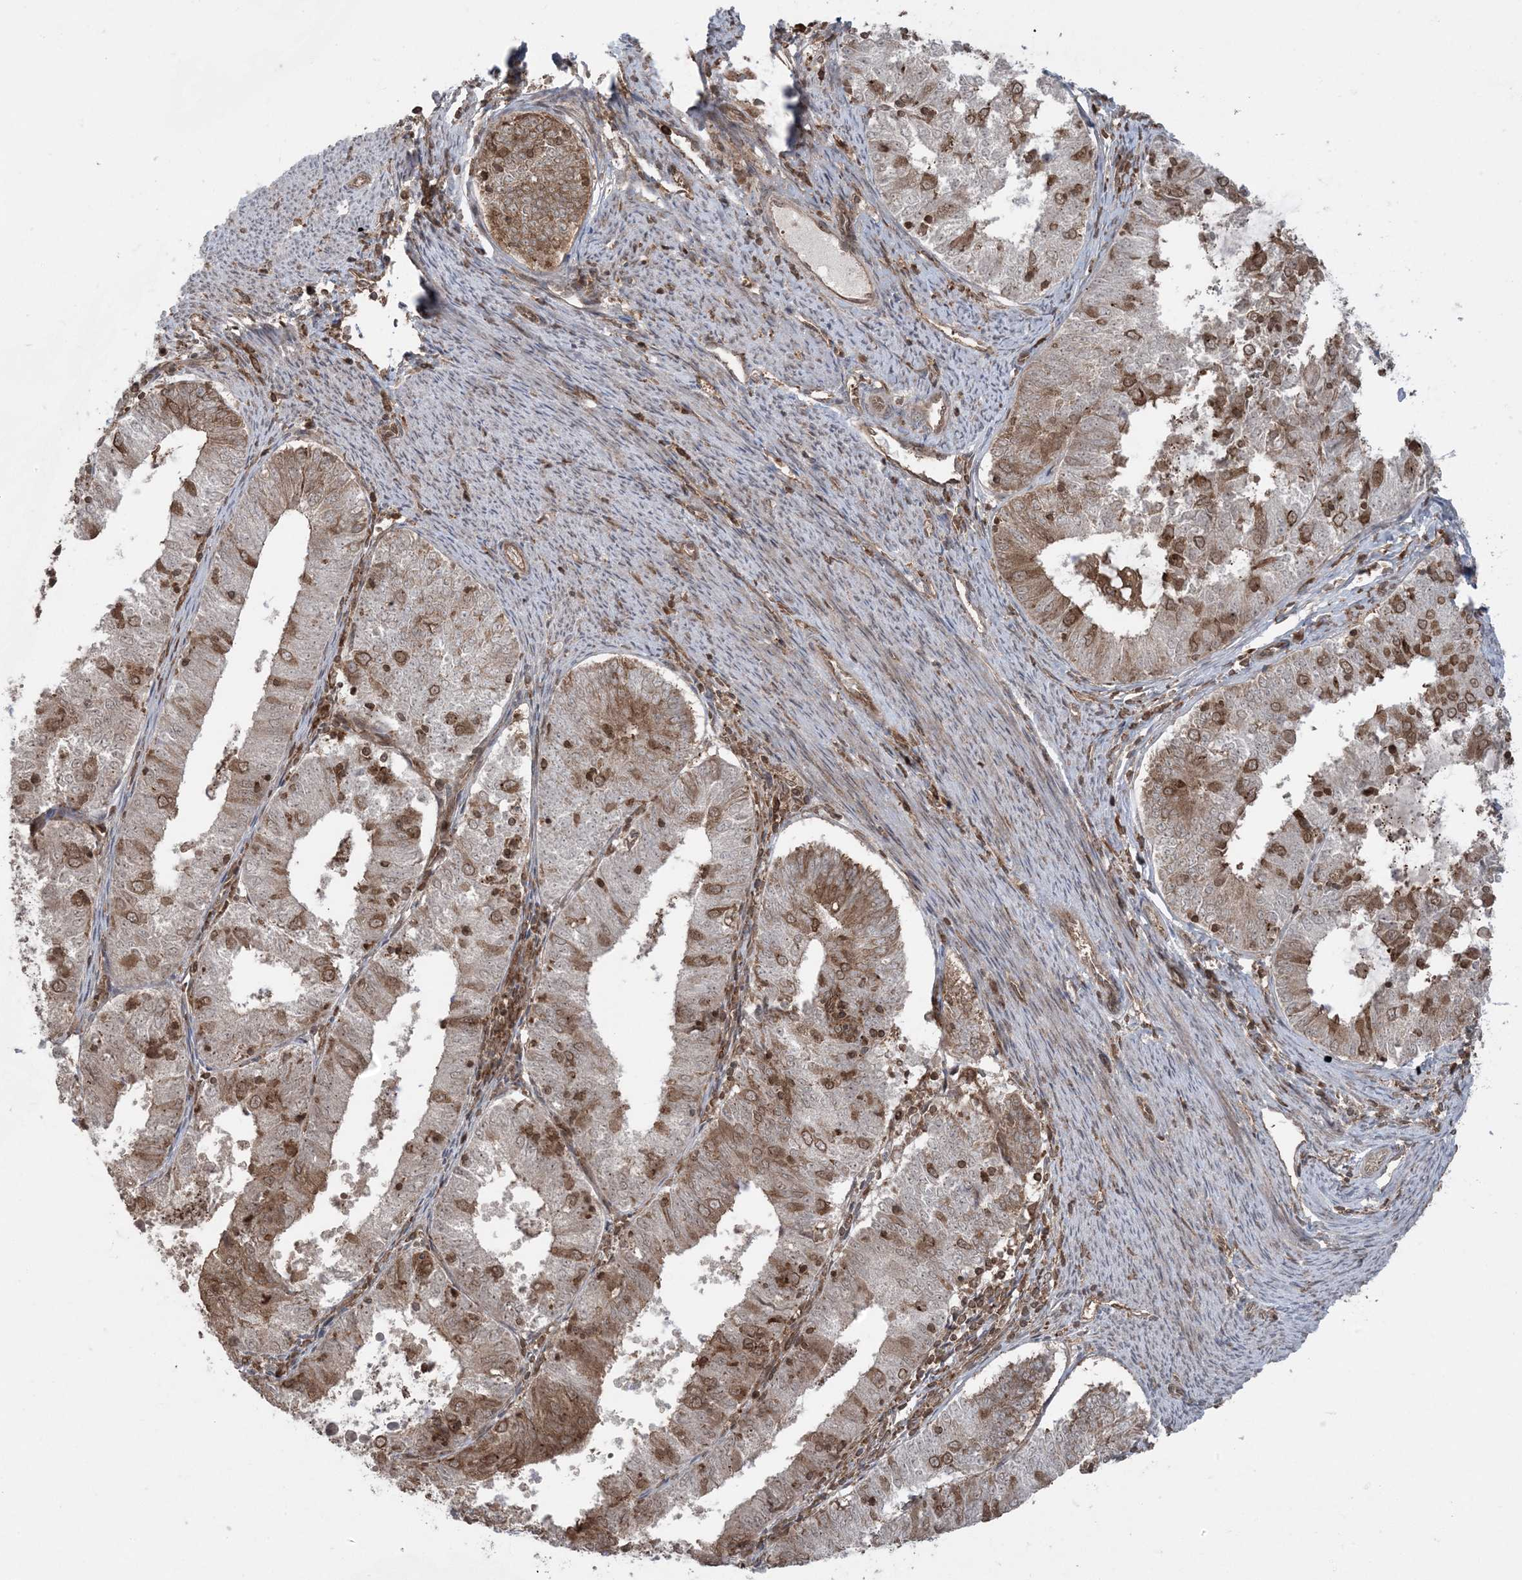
{"staining": {"intensity": "moderate", "quantity": "25%-75%", "location": "cytoplasmic/membranous"}, "tissue": "endometrial cancer", "cell_type": "Tumor cells", "image_type": "cancer", "snomed": [{"axis": "morphology", "description": "Adenocarcinoma, NOS"}, {"axis": "topography", "description": "Endometrium"}], "caption": "Immunohistochemistry photomicrograph of human endometrial cancer stained for a protein (brown), which shows medium levels of moderate cytoplasmic/membranous staining in about 25%-75% of tumor cells.", "gene": "DDX19B", "patient": {"sex": "female", "age": 57}}